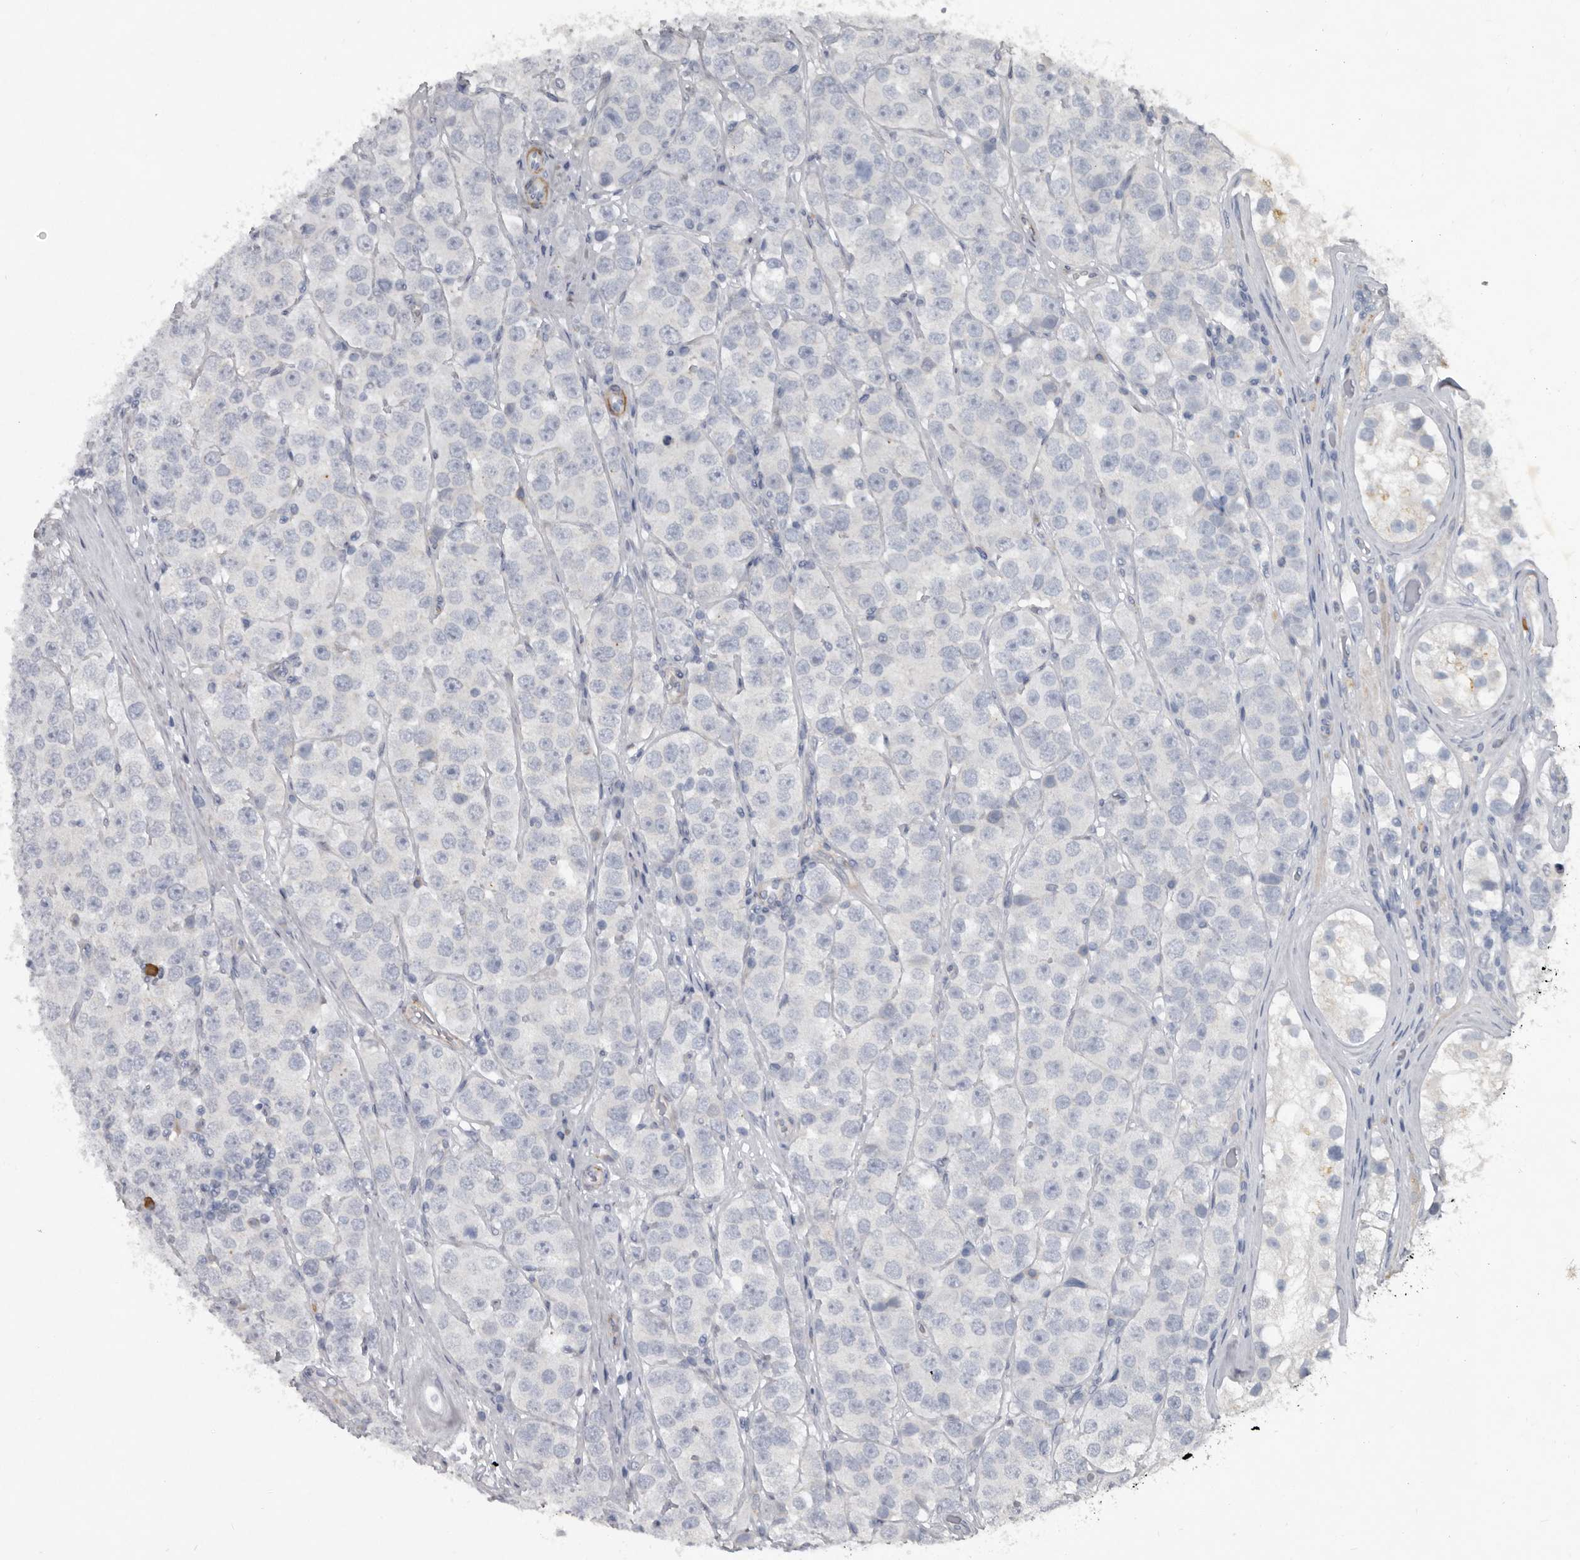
{"staining": {"intensity": "negative", "quantity": "none", "location": "none"}, "tissue": "testis cancer", "cell_type": "Tumor cells", "image_type": "cancer", "snomed": [{"axis": "morphology", "description": "Seminoma, NOS"}, {"axis": "topography", "description": "Testis"}], "caption": "Immunohistochemistry micrograph of neoplastic tissue: human testis cancer (seminoma) stained with DAB demonstrates no significant protein staining in tumor cells.", "gene": "MRPS15", "patient": {"sex": "male", "age": 28}}